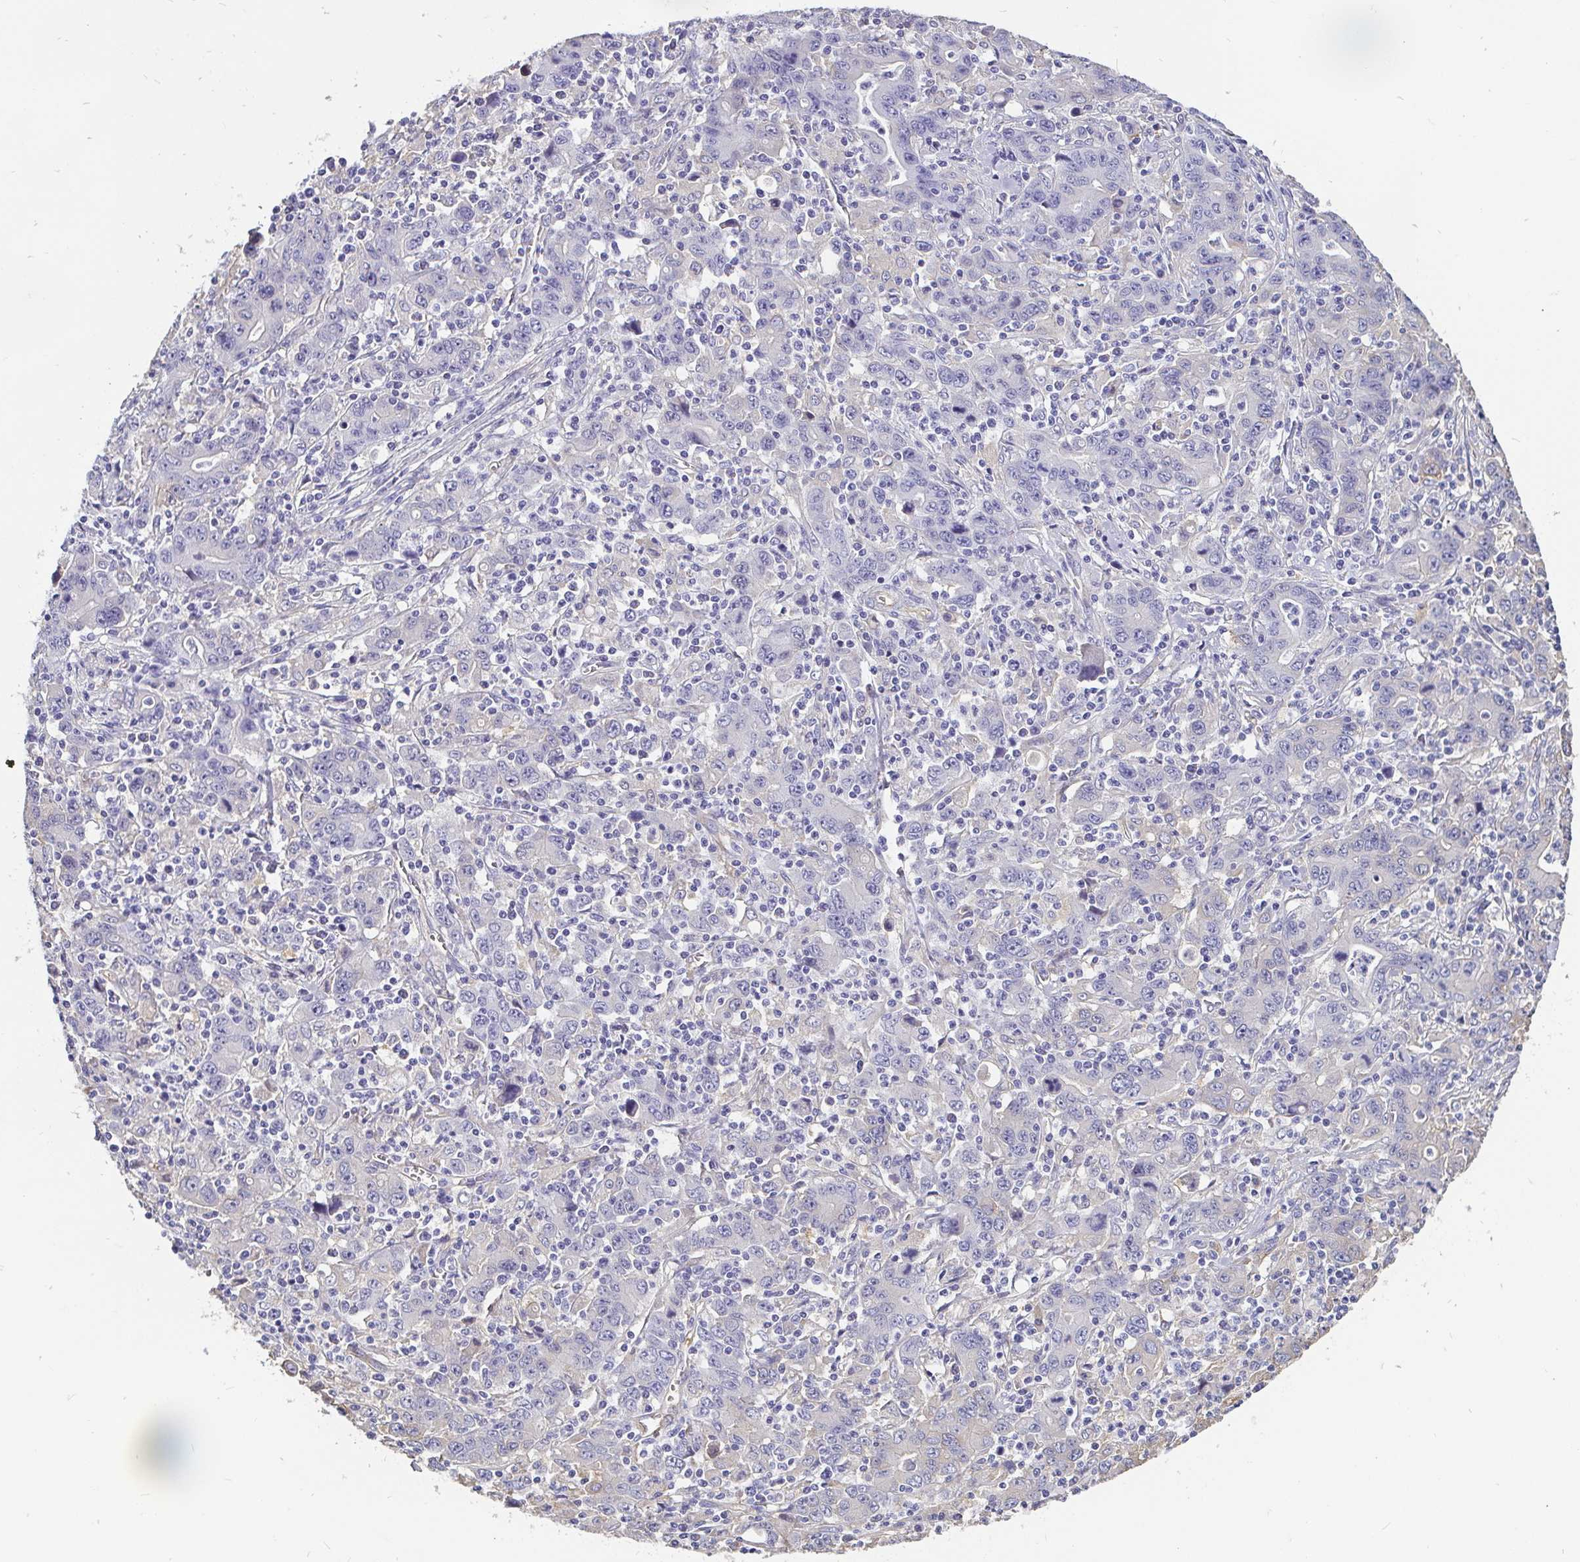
{"staining": {"intensity": "negative", "quantity": "none", "location": "none"}, "tissue": "stomach cancer", "cell_type": "Tumor cells", "image_type": "cancer", "snomed": [{"axis": "morphology", "description": "Adenocarcinoma, NOS"}, {"axis": "topography", "description": "Stomach, upper"}], "caption": "A micrograph of stomach adenocarcinoma stained for a protein reveals no brown staining in tumor cells.", "gene": "ADAMTS6", "patient": {"sex": "male", "age": 69}}